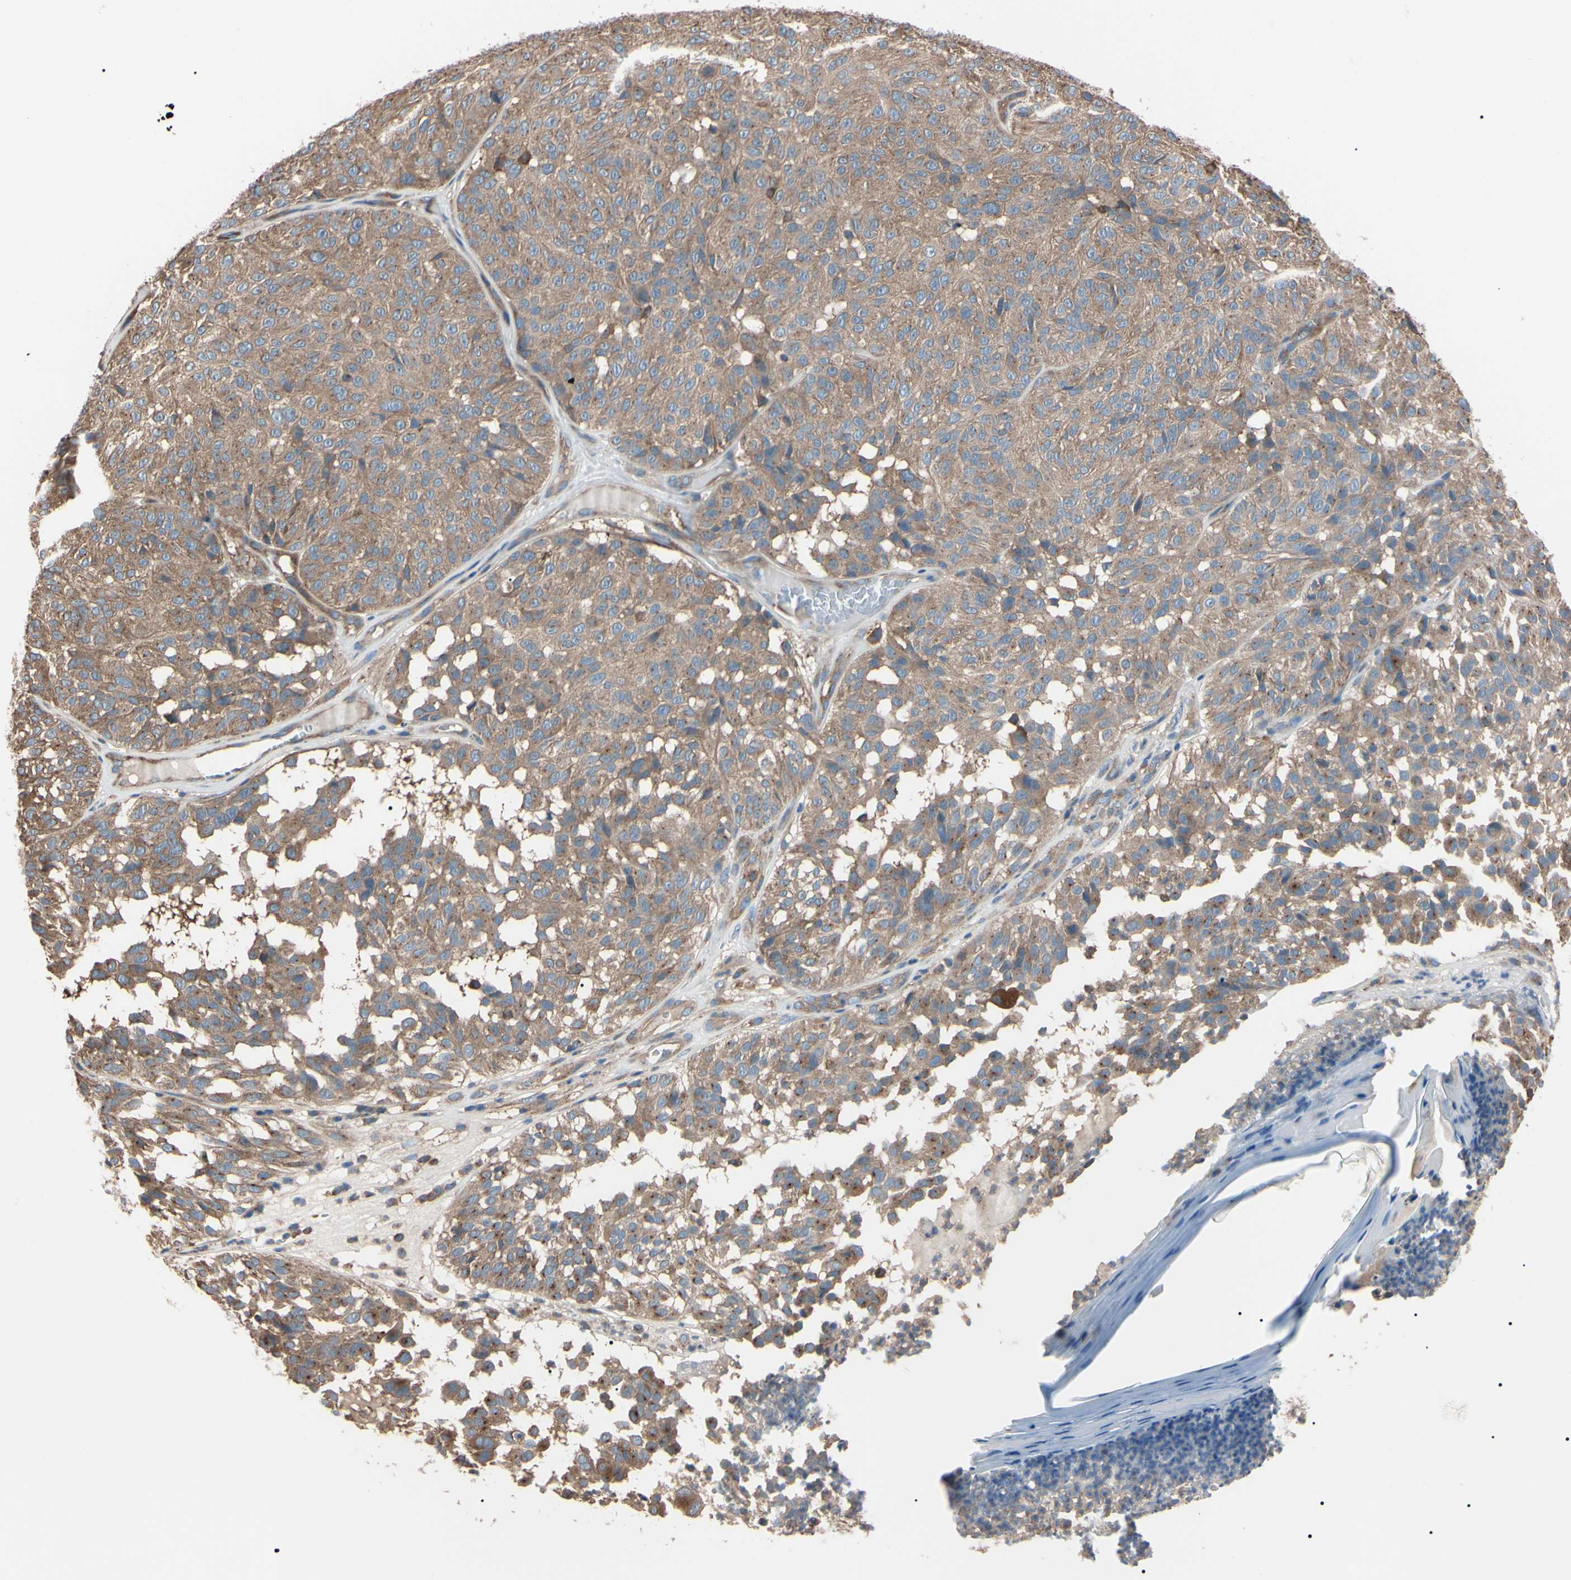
{"staining": {"intensity": "moderate", "quantity": ">75%", "location": "cytoplasmic/membranous"}, "tissue": "melanoma", "cell_type": "Tumor cells", "image_type": "cancer", "snomed": [{"axis": "morphology", "description": "Malignant melanoma, NOS"}, {"axis": "topography", "description": "Skin"}], "caption": "A brown stain highlights moderate cytoplasmic/membranous positivity of a protein in melanoma tumor cells.", "gene": "PRKACA", "patient": {"sex": "female", "age": 46}}